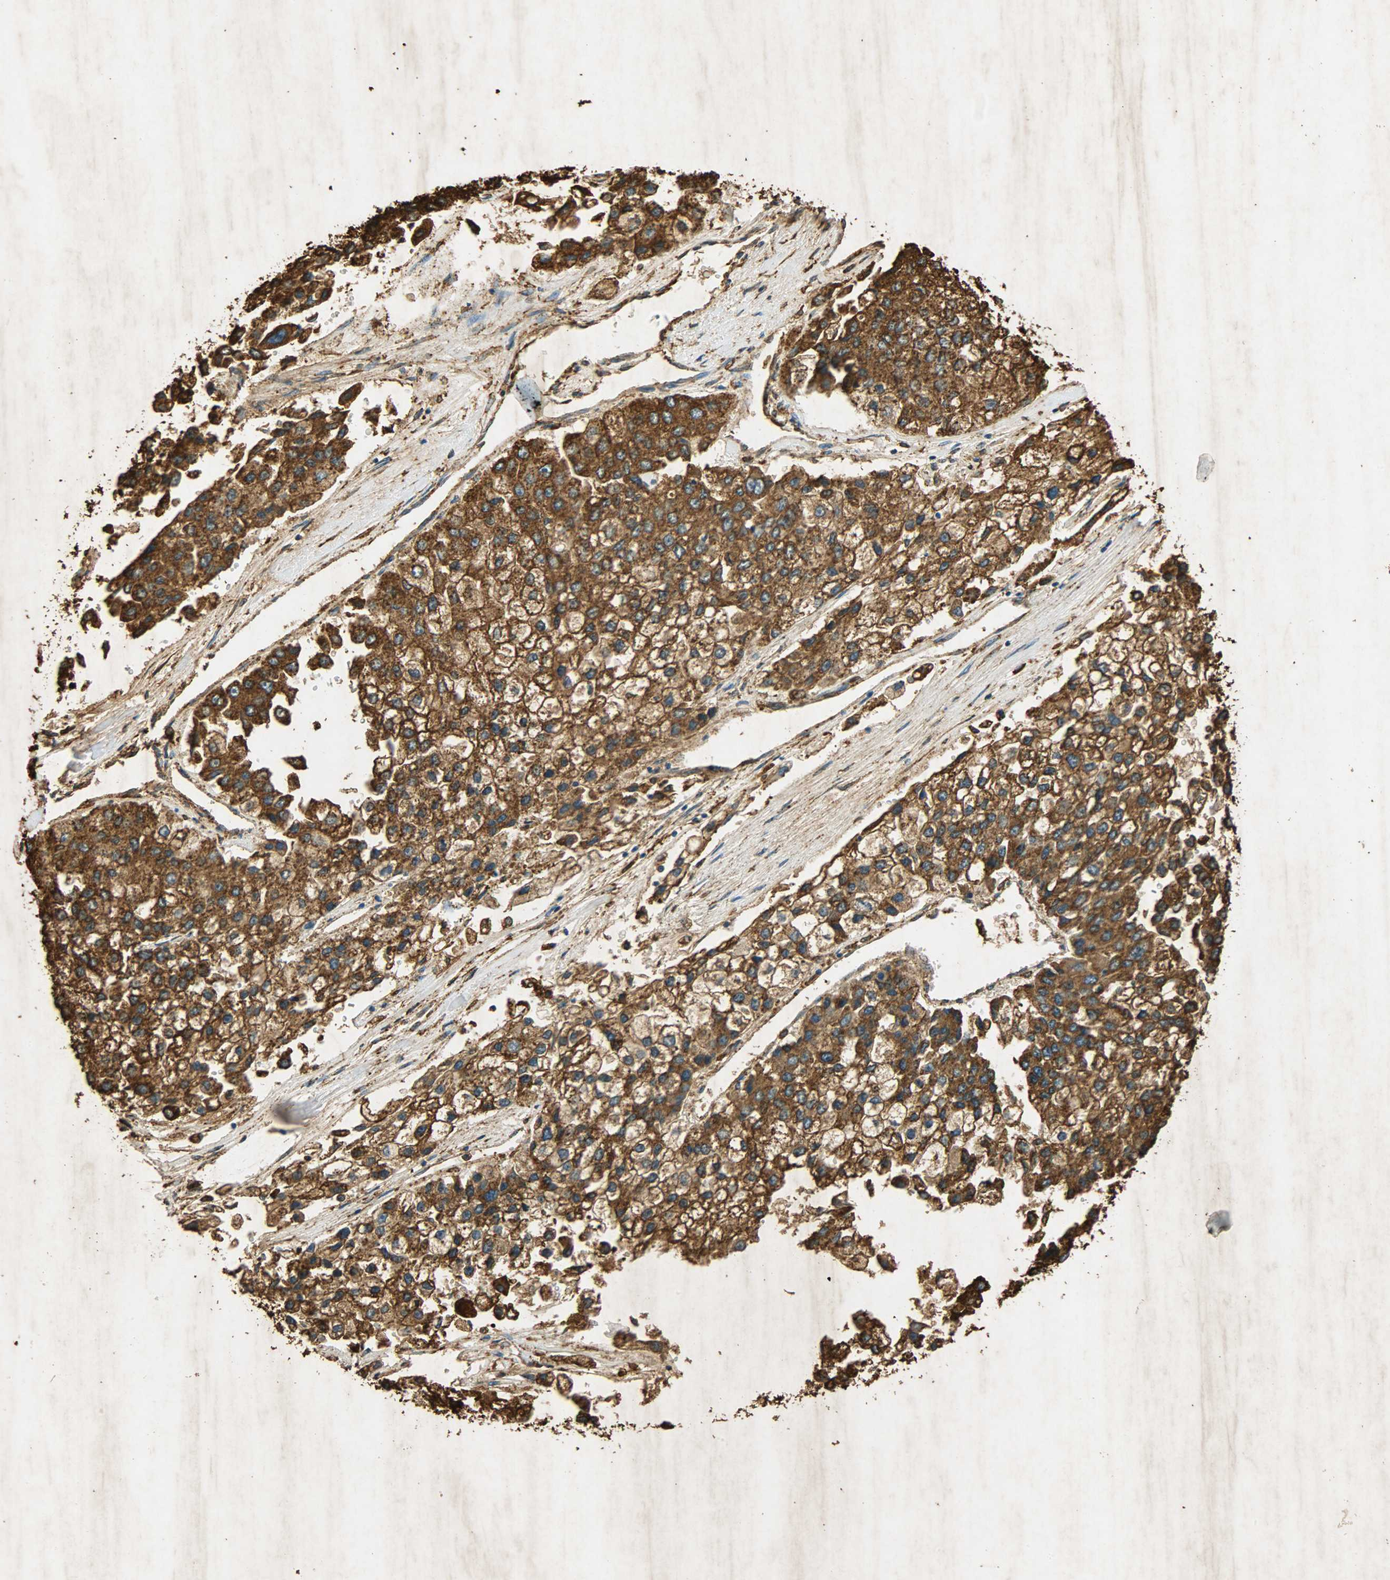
{"staining": {"intensity": "strong", "quantity": ">75%", "location": "cytoplasmic/membranous"}, "tissue": "liver cancer", "cell_type": "Tumor cells", "image_type": "cancer", "snomed": [{"axis": "morphology", "description": "Carcinoma, Hepatocellular, NOS"}, {"axis": "topography", "description": "Liver"}], "caption": "Immunohistochemistry (IHC) micrograph of liver cancer stained for a protein (brown), which shows high levels of strong cytoplasmic/membranous positivity in about >75% of tumor cells.", "gene": "HSP90B1", "patient": {"sex": "female", "age": 66}}